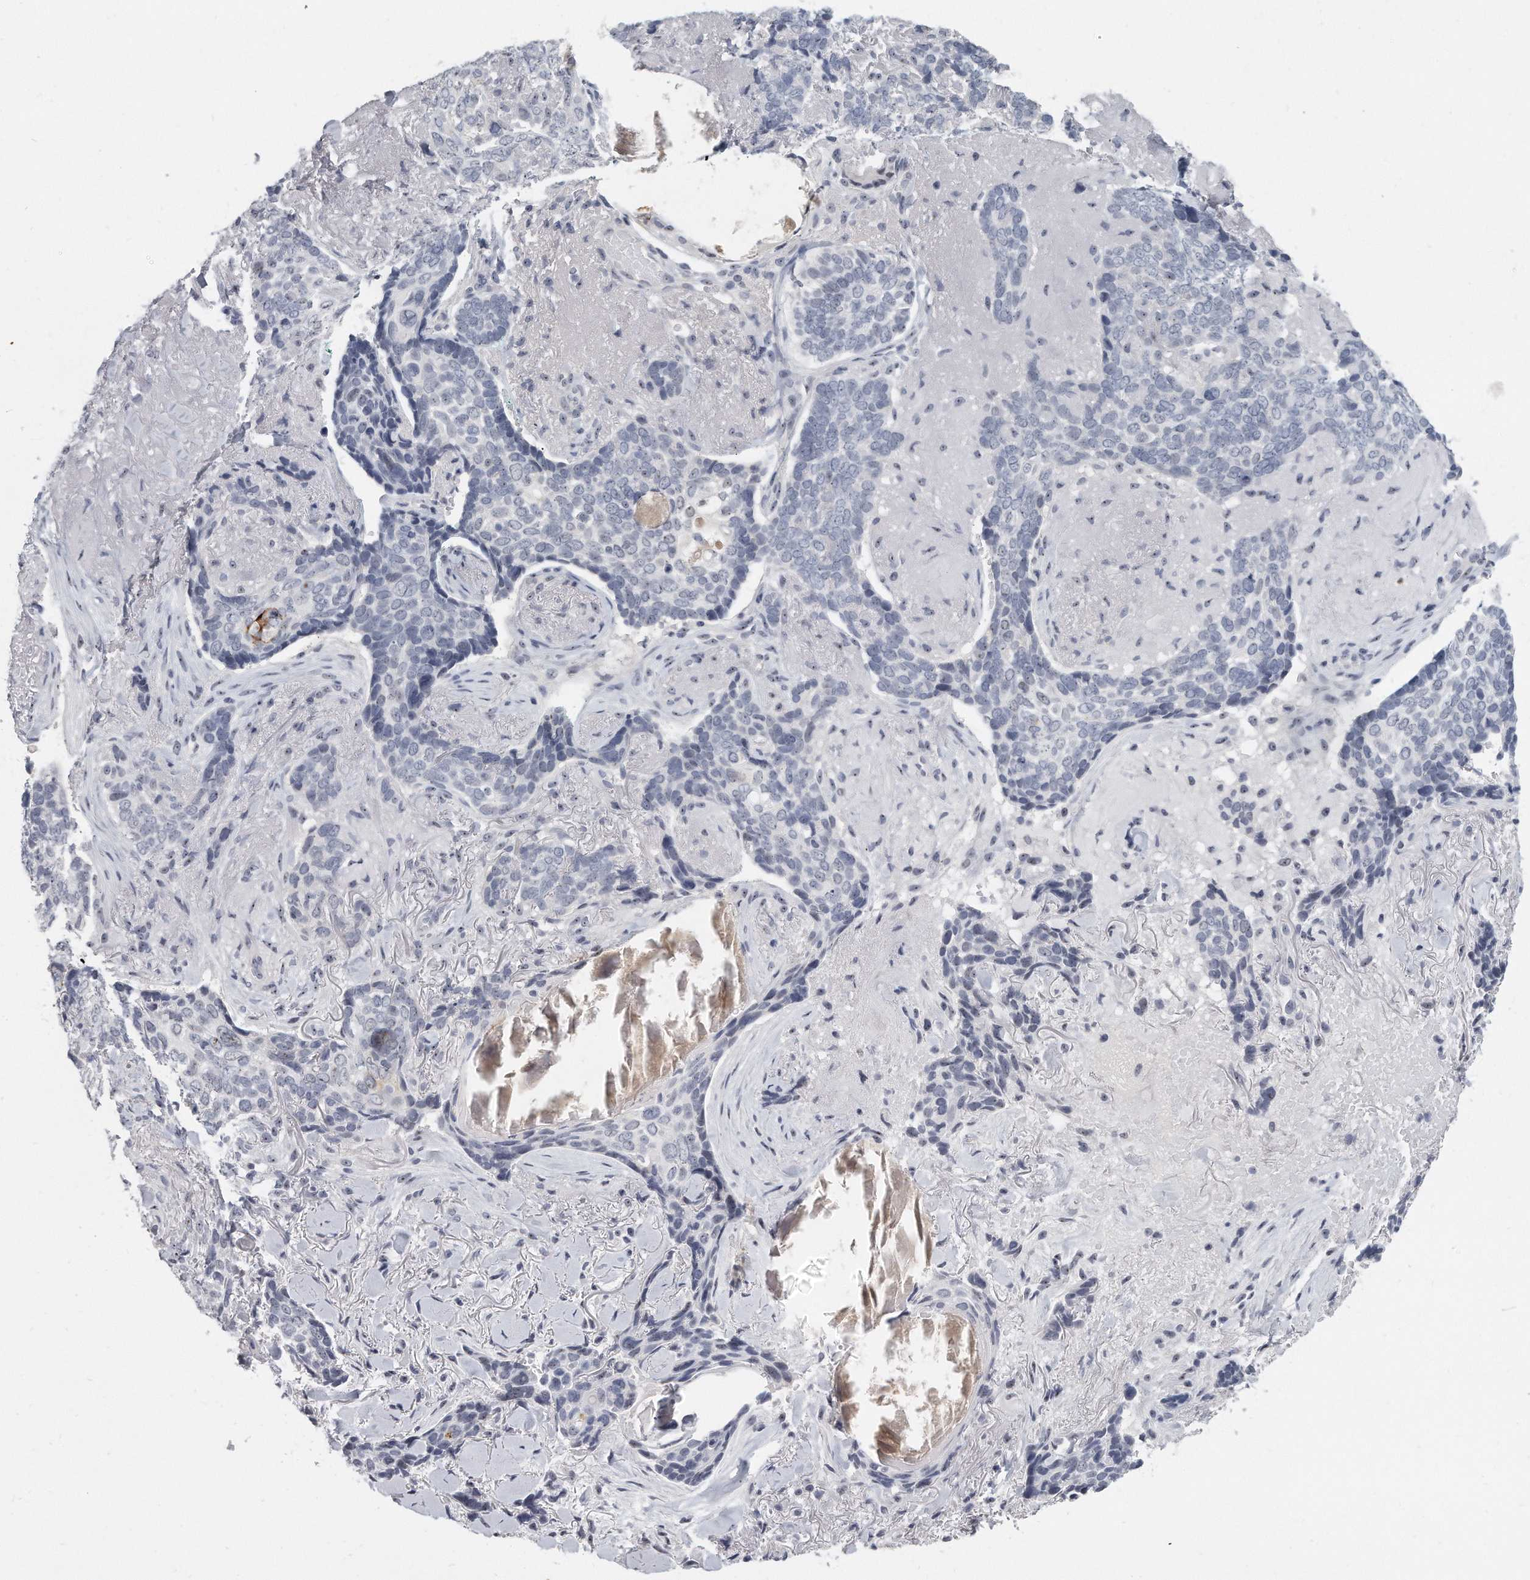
{"staining": {"intensity": "negative", "quantity": "none", "location": "none"}, "tissue": "skin cancer", "cell_type": "Tumor cells", "image_type": "cancer", "snomed": [{"axis": "morphology", "description": "Basal cell carcinoma"}, {"axis": "topography", "description": "Skin"}], "caption": "A histopathology image of human basal cell carcinoma (skin) is negative for staining in tumor cells.", "gene": "TFCP2L1", "patient": {"sex": "female", "age": 82}}